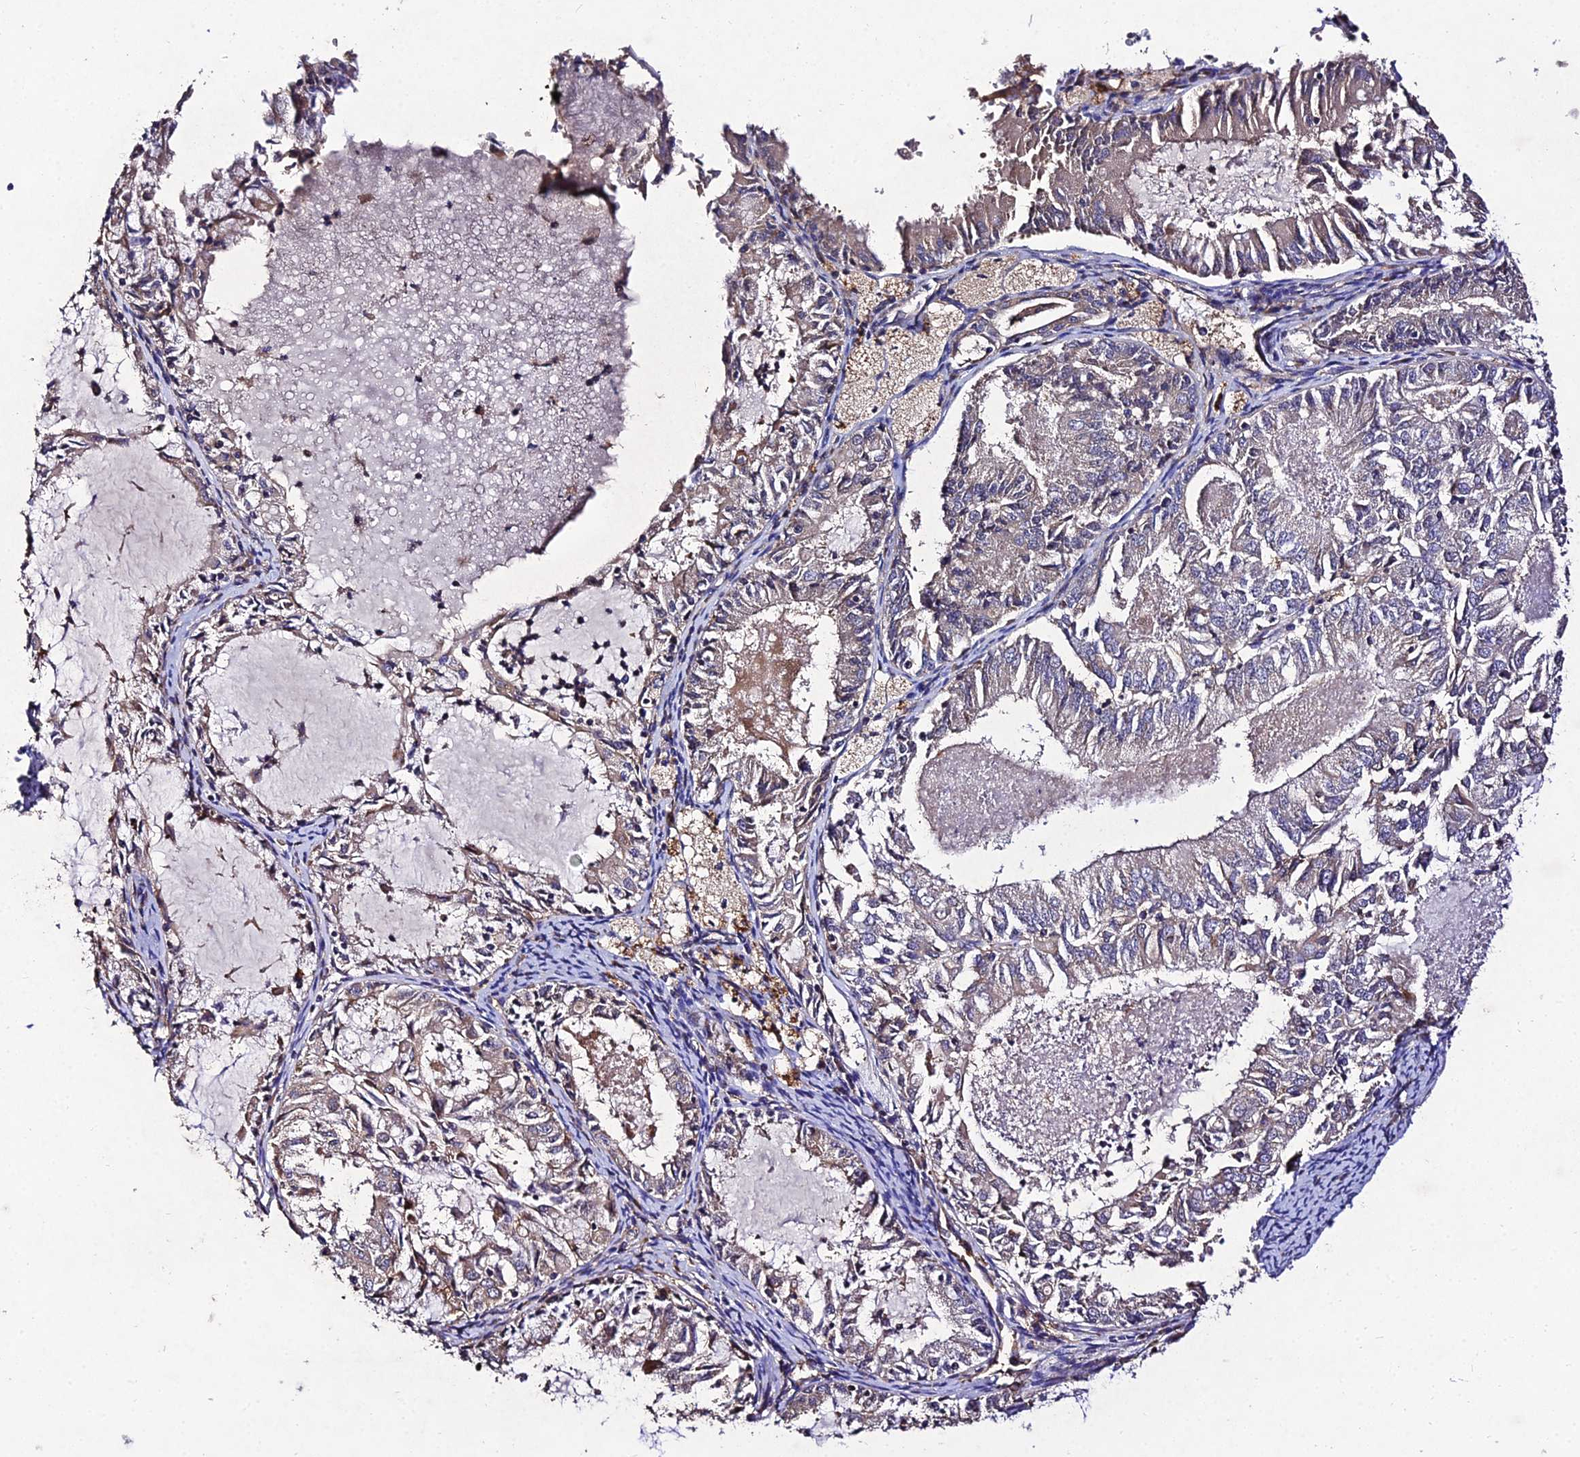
{"staining": {"intensity": "weak", "quantity": "25%-75%", "location": "cytoplasmic/membranous"}, "tissue": "endometrial cancer", "cell_type": "Tumor cells", "image_type": "cancer", "snomed": [{"axis": "morphology", "description": "Adenocarcinoma, NOS"}, {"axis": "topography", "description": "Endometrium"}], "caption": "About 25%-75% of tumor cells in human endometrial adenocarcinoma exhibit weak cytoplasmic/membranous protein expression as visualized by brown immunohistochemical staining.", "gene": "AP3M2", "patient": {"sex": "female", "age": 57}}